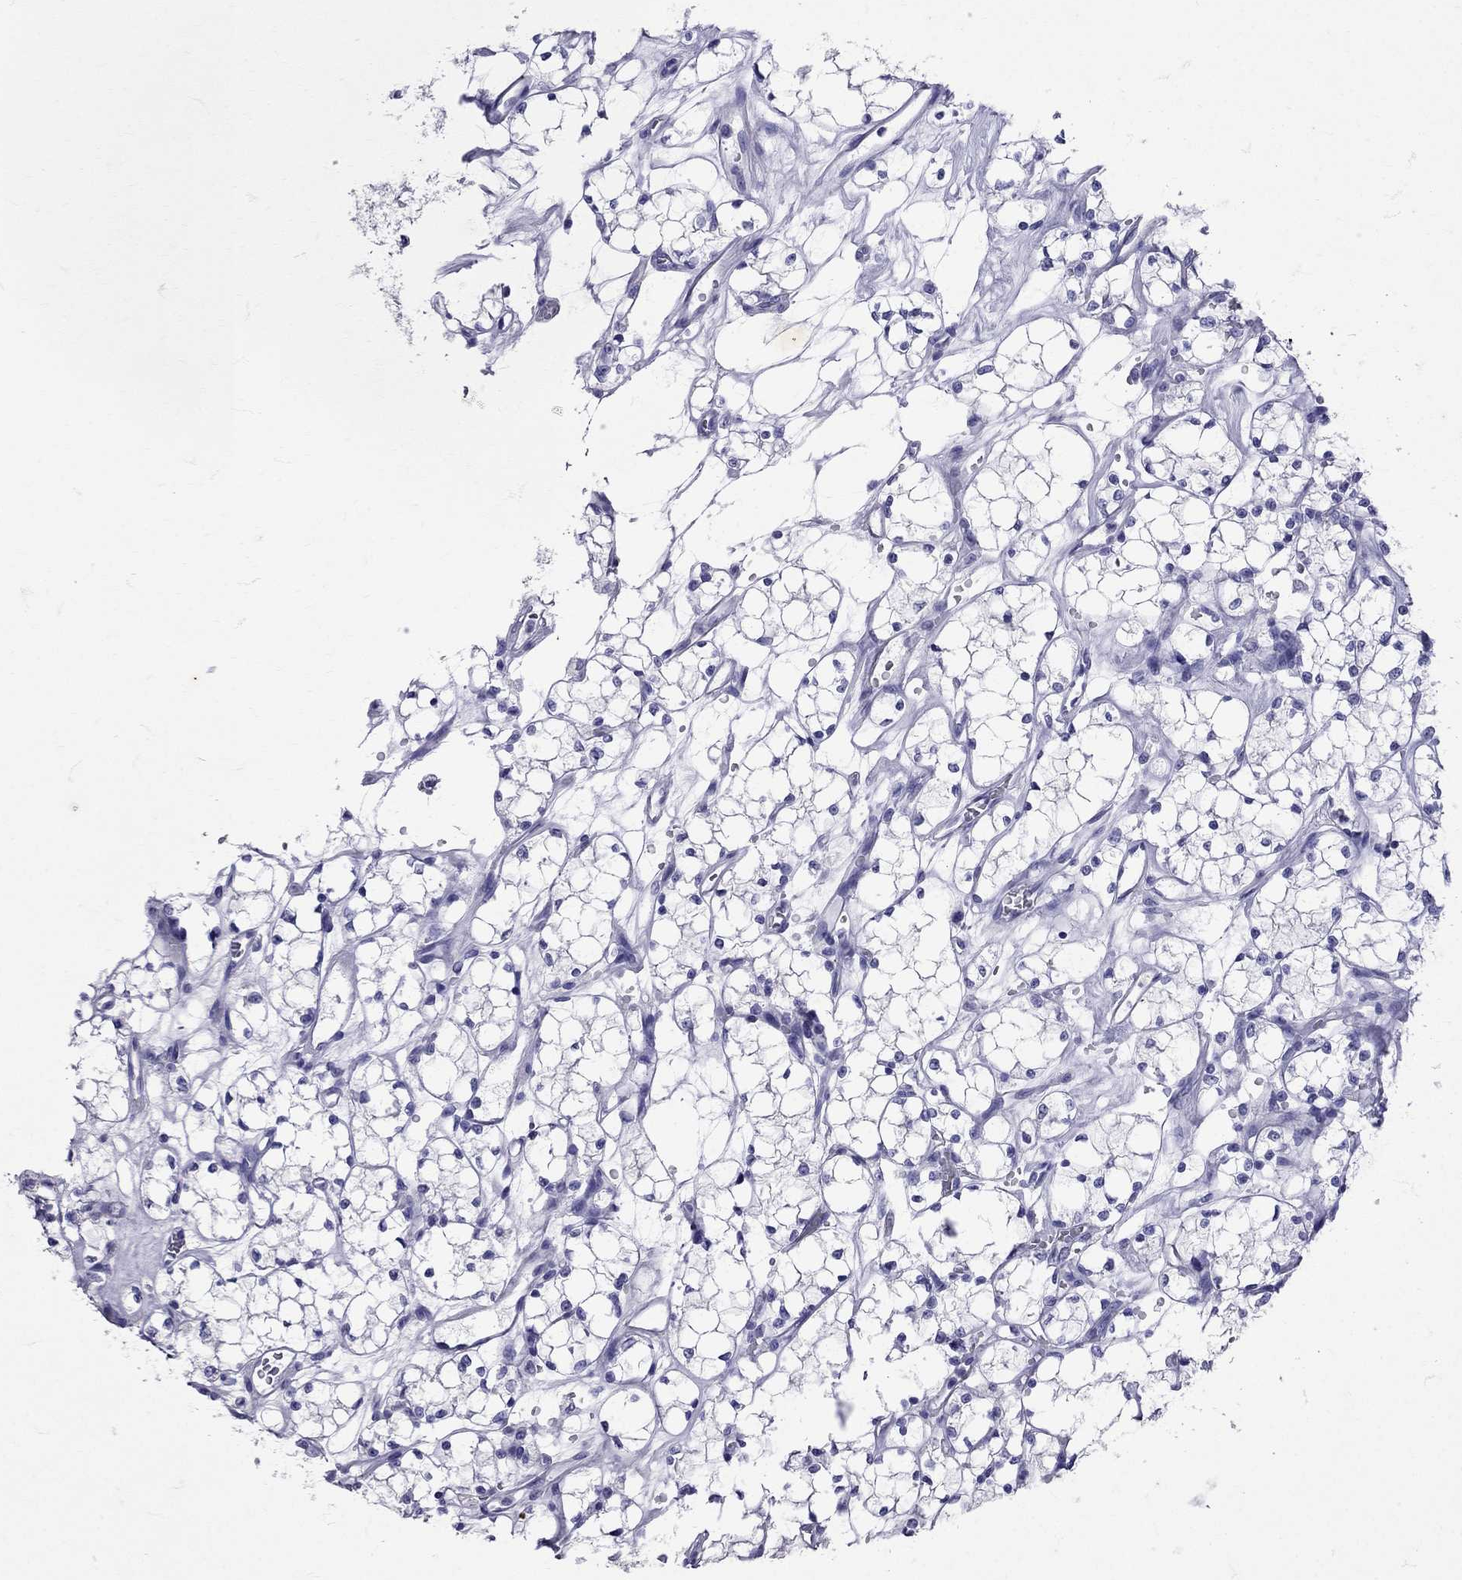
{"staining": {"intensity": "negative", "quantity": "none", "location": "none"}, "tissue": "renal cancer", "cell_type": "Tumor cells", "image_type": "cancer", "snomed": [{"axis": "morphology", "description": "Adenocarcinoma, NOS"}, {"axis": "topography", "description": "Kidney"}], "caption": "Immunohistochemistry of human renal cancer (adenocarcinoma) exhibits no expression in tumor cells.", "gene": "AVP", "patient": {"sex": "female", "age": 69}}